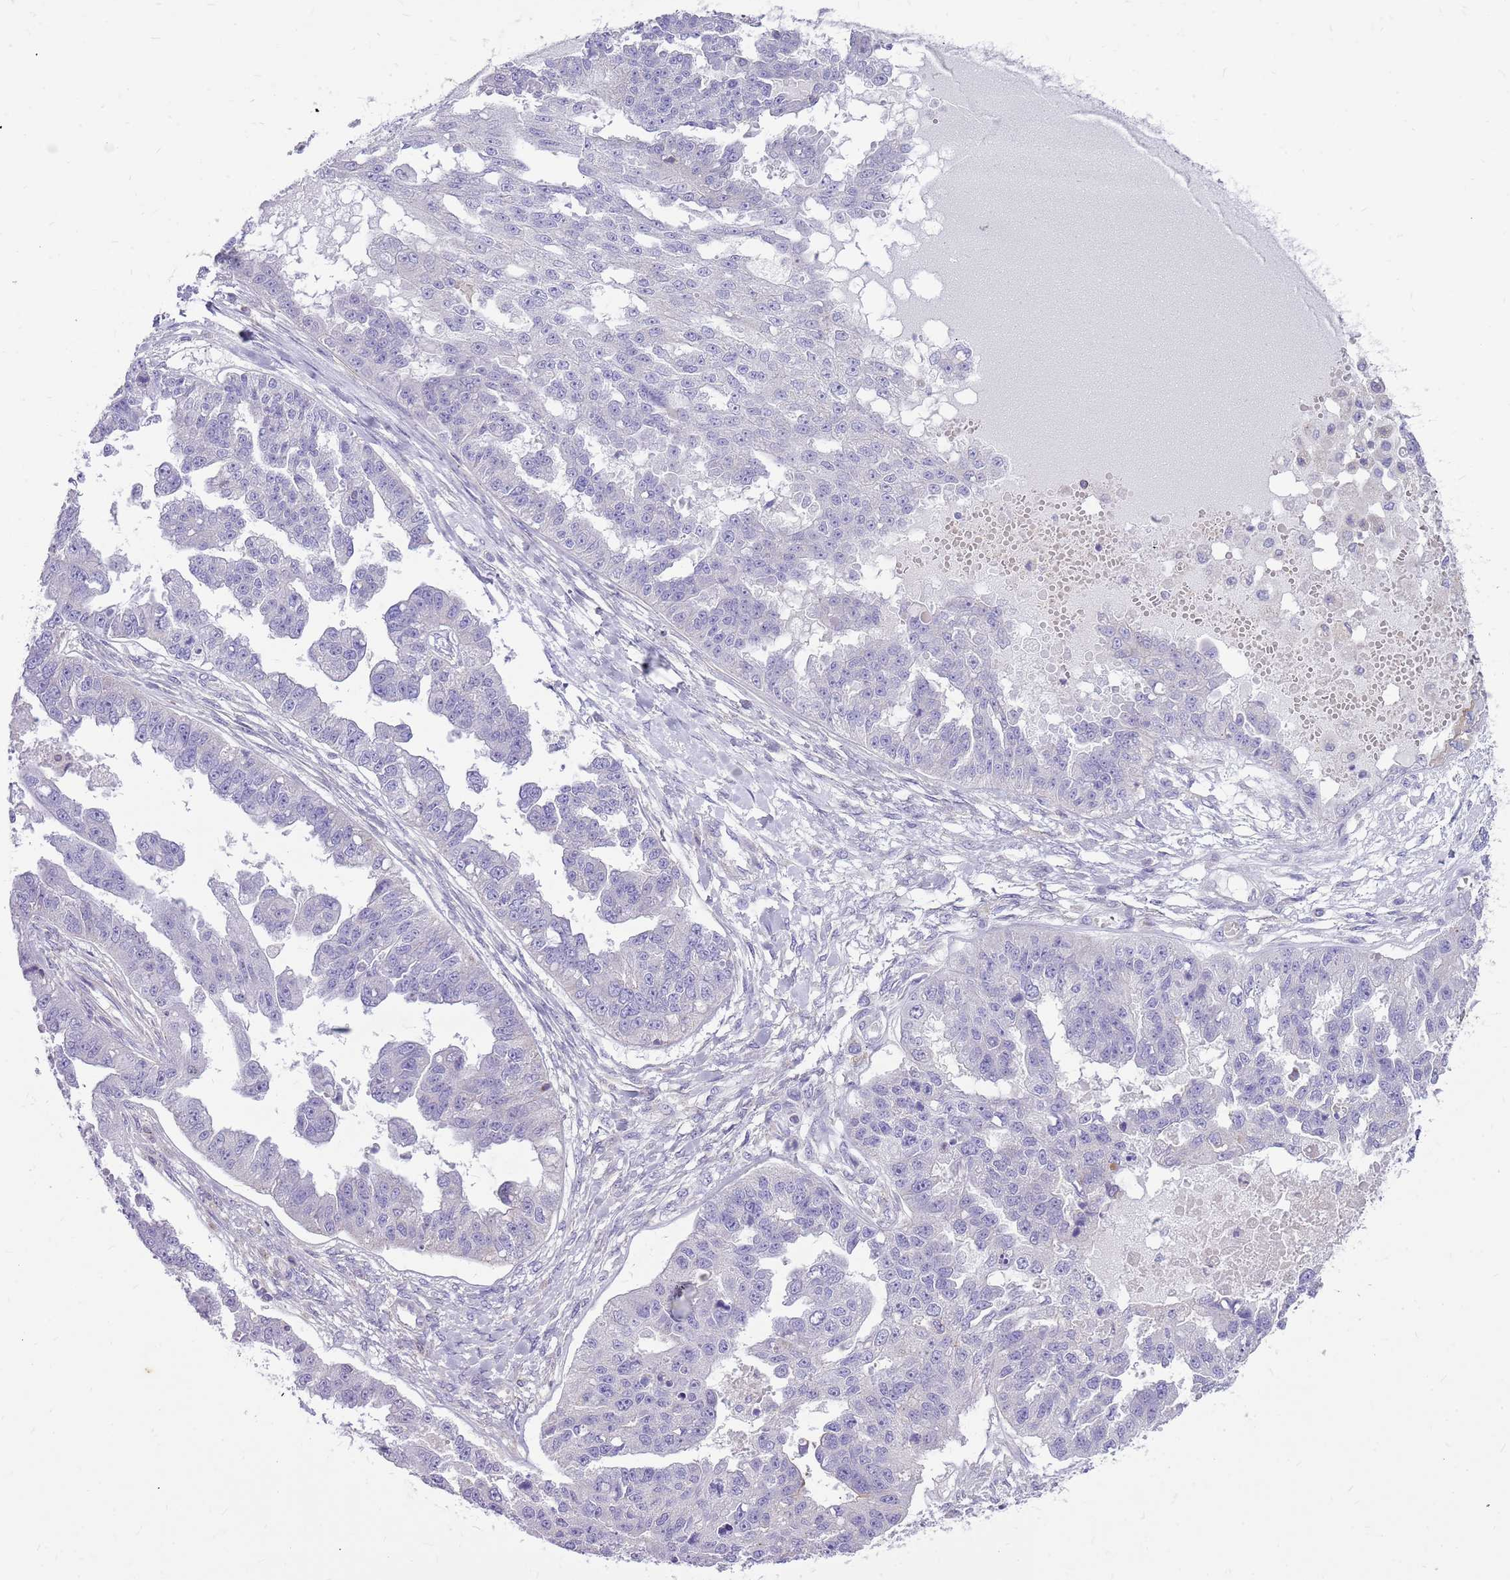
{"staining": {"intensity": "negative", "quantity": "none", "location": "none"}, "tissue": "ovarian cancer", "cell_type": "Tumor cells", "image_type": "cancer", "snomed": [{"axis": "morphology", "description": "Cystadenocarcinoma, serous, NOS"}, {"axis": "topography", "description": "Ovary"}], "caption": "The immunohistochemistry micrograph has no significant positivity in tumor cells of serous cystadenocarcinoma (ovarian) tissue.", "gene": "WDR90", "patient": {"sex": "female", "age": 58}}